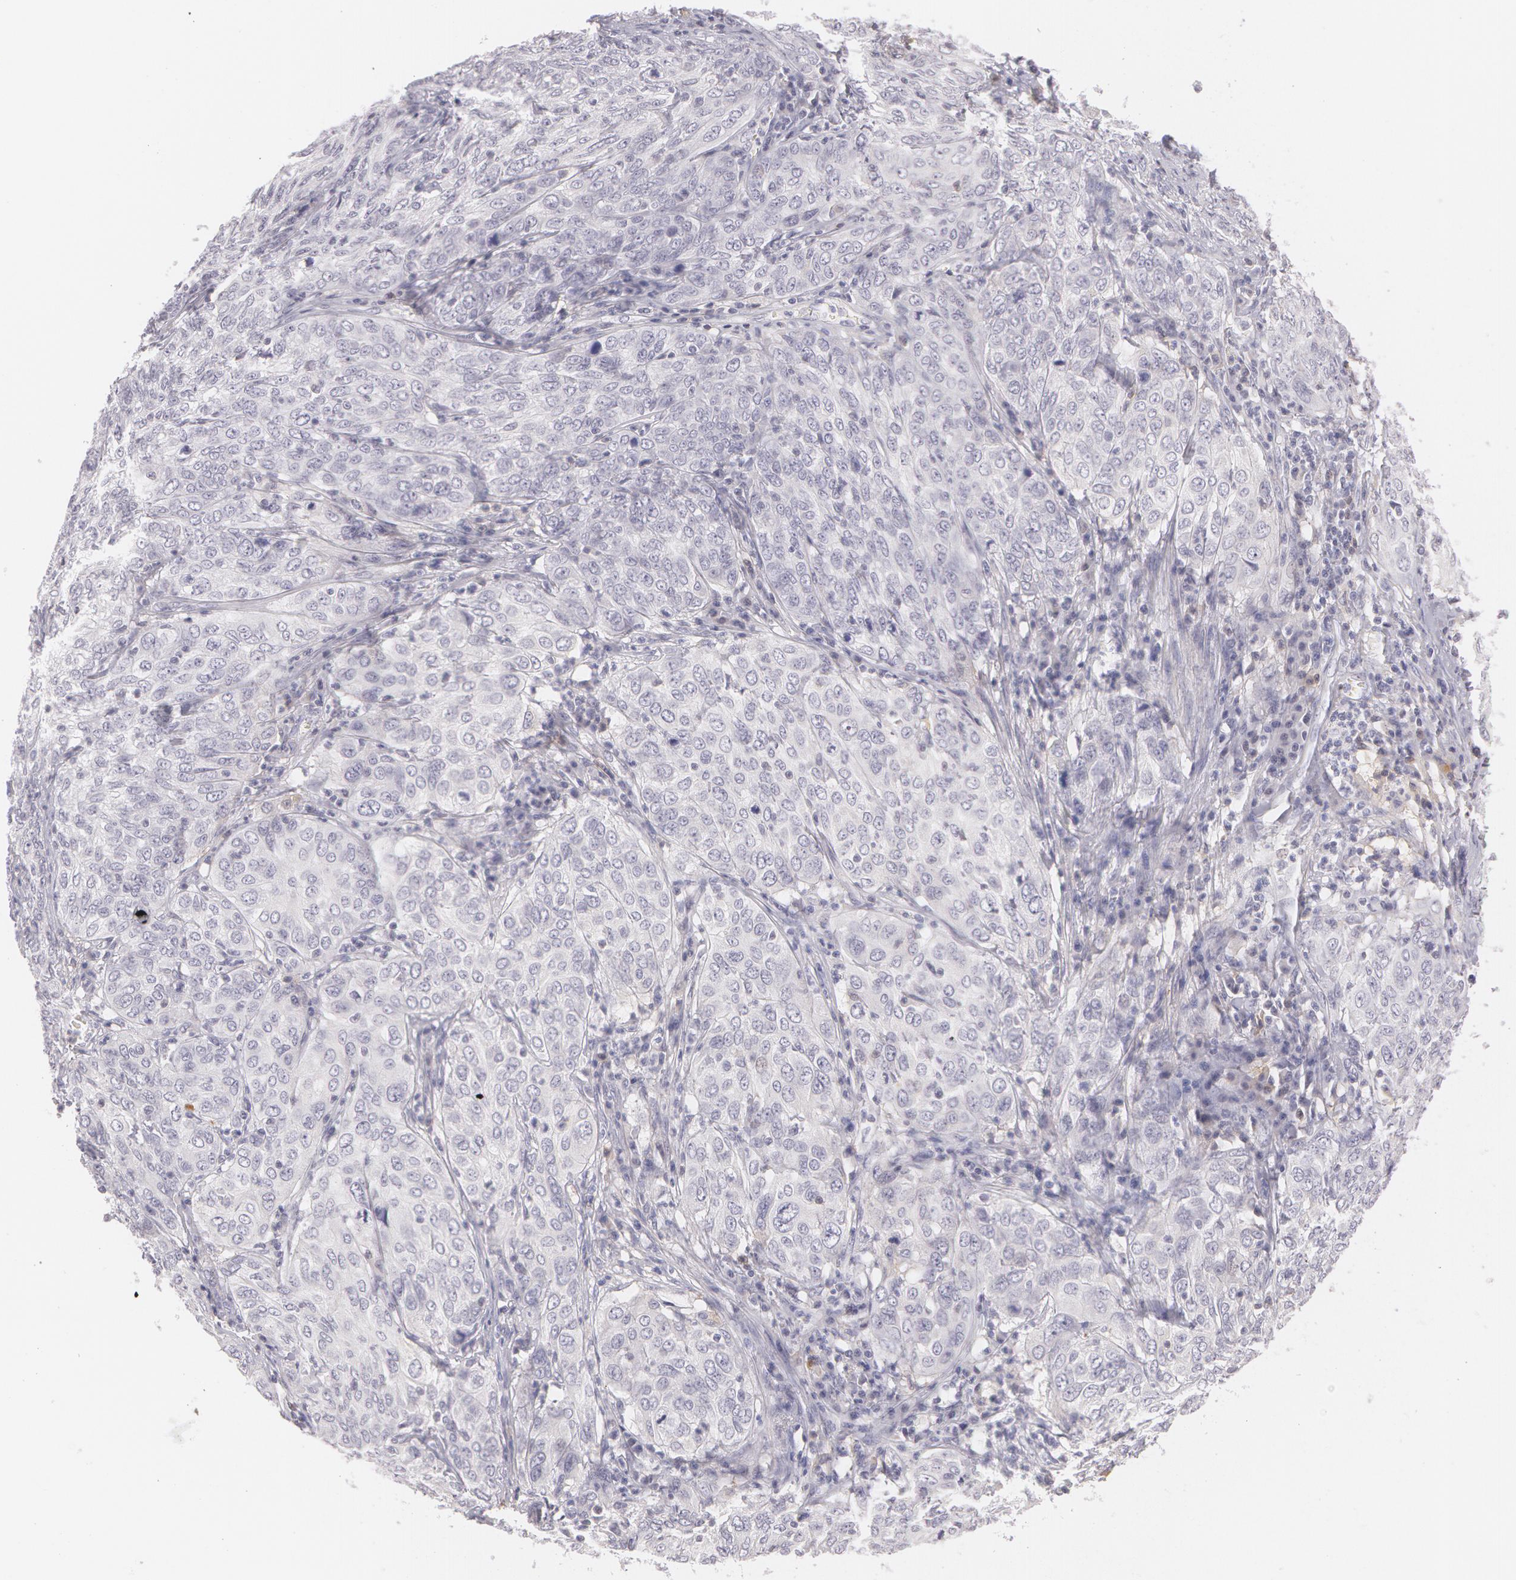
{"staining": {"intensity": "negative", "quantity": "none", "location": "none"}, "tissue": "cervical cancer", "cell_type": "Tumor cells", "image_type": "cancer", "snomed": [{"axis": "morphology", "description": "Squamous cell carcinoma, NOS"}, {"axis": "topography", "description": "Cervix"}], "caption": "A high-resolution histopathology image shows immunohistochemistry staining of cervical cancer (squamous cell carcinoma), which shows no significant staining in tumor cells.", "gene": "LBP", "patient": {"sex": "female", "age": 38}}